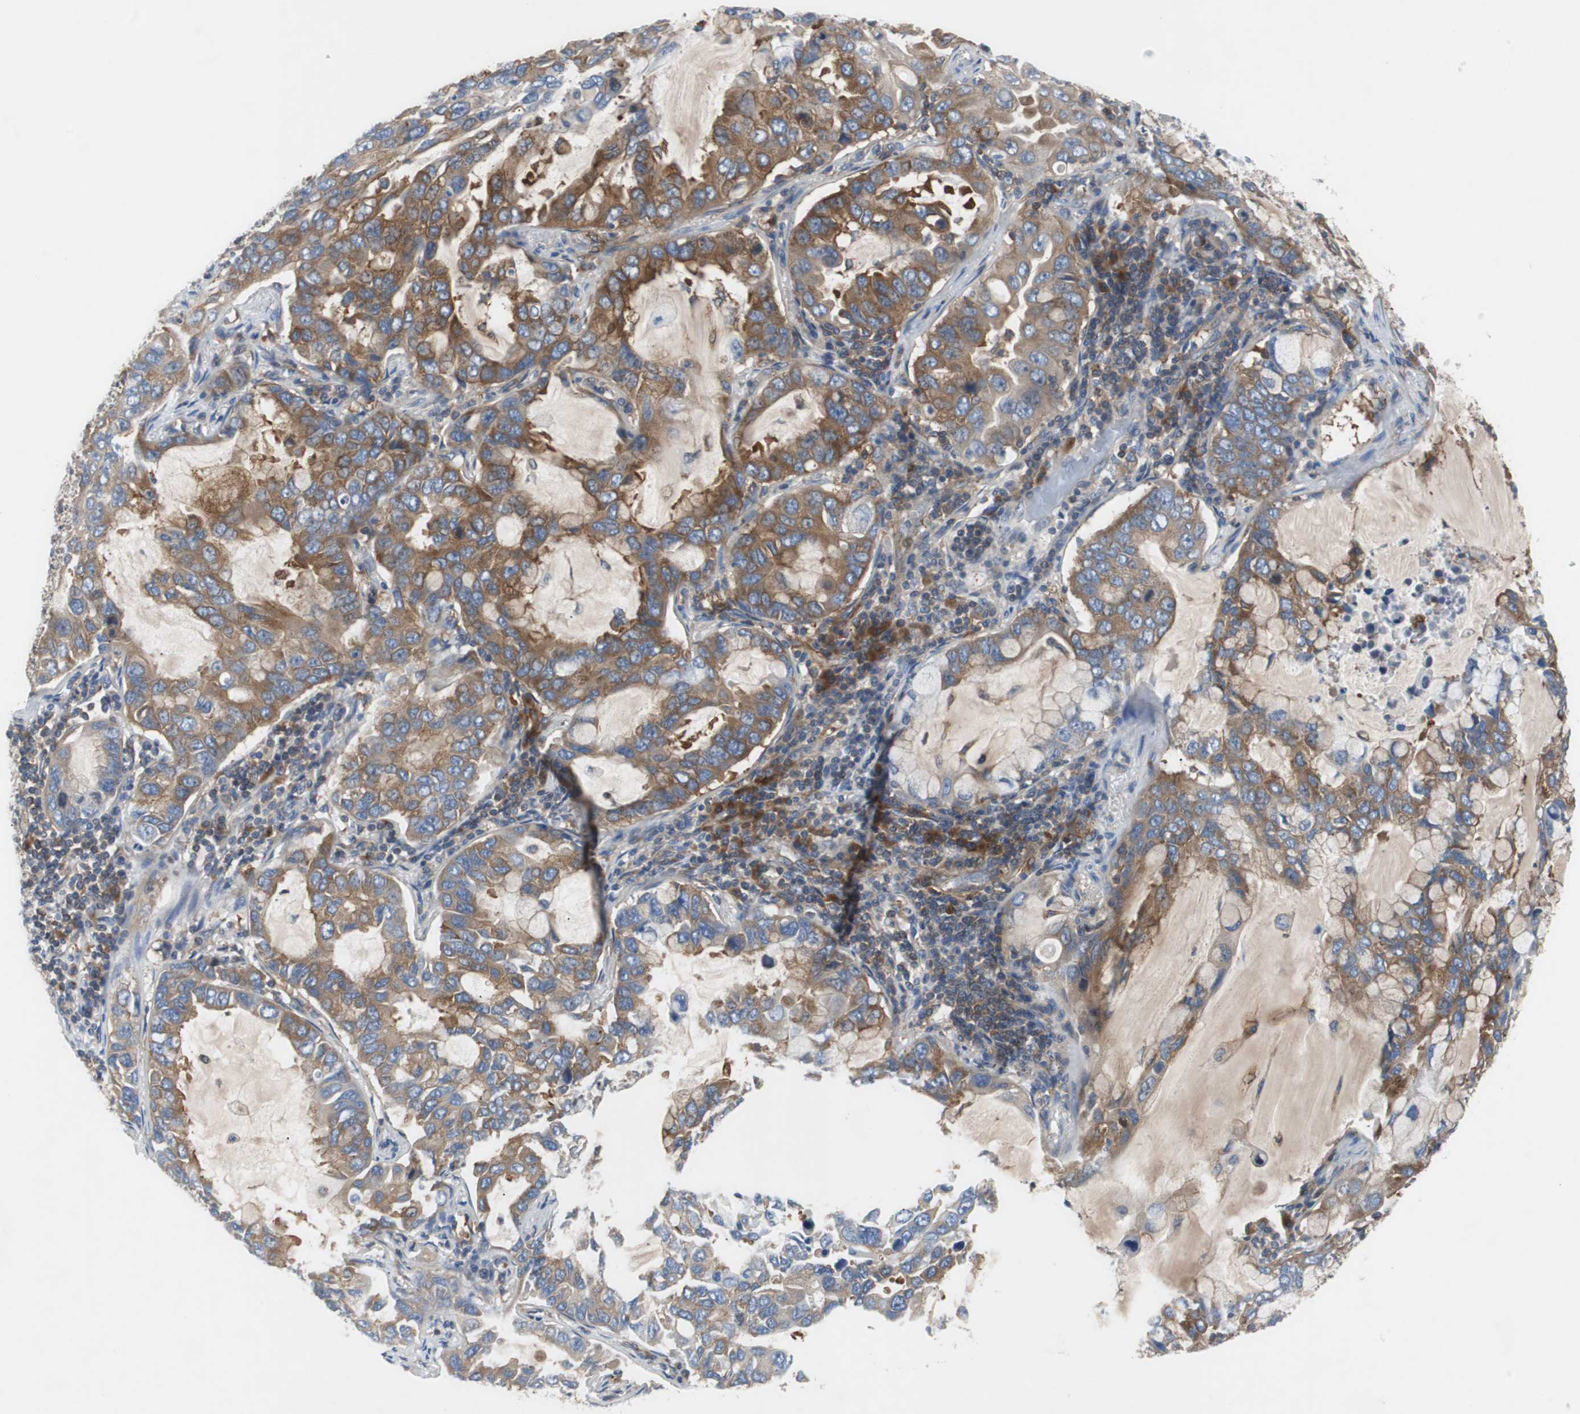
{"staining": {"intensity": "moderate", "quantity": ">75%", "location": "cytoplasmic/membranous"}, "tissue": "lung cancer", "cell_type": "Tumor cells", "image_type": "cancer", "snomed": [{"axis": "morphology", "description": "Adenocarcinoma, NOS"}, {"axis": "topography", "description": "Lung"}], "caption": "This histopathology image displays immunohistochemistry (IHC) staining of human lung adenocarcinoma, with medium moderate cytoplasmic/membranous staining in about >75% of tumor cells.", "gene": "GYS1", "patient": {"sex": "male", "age": 64}}